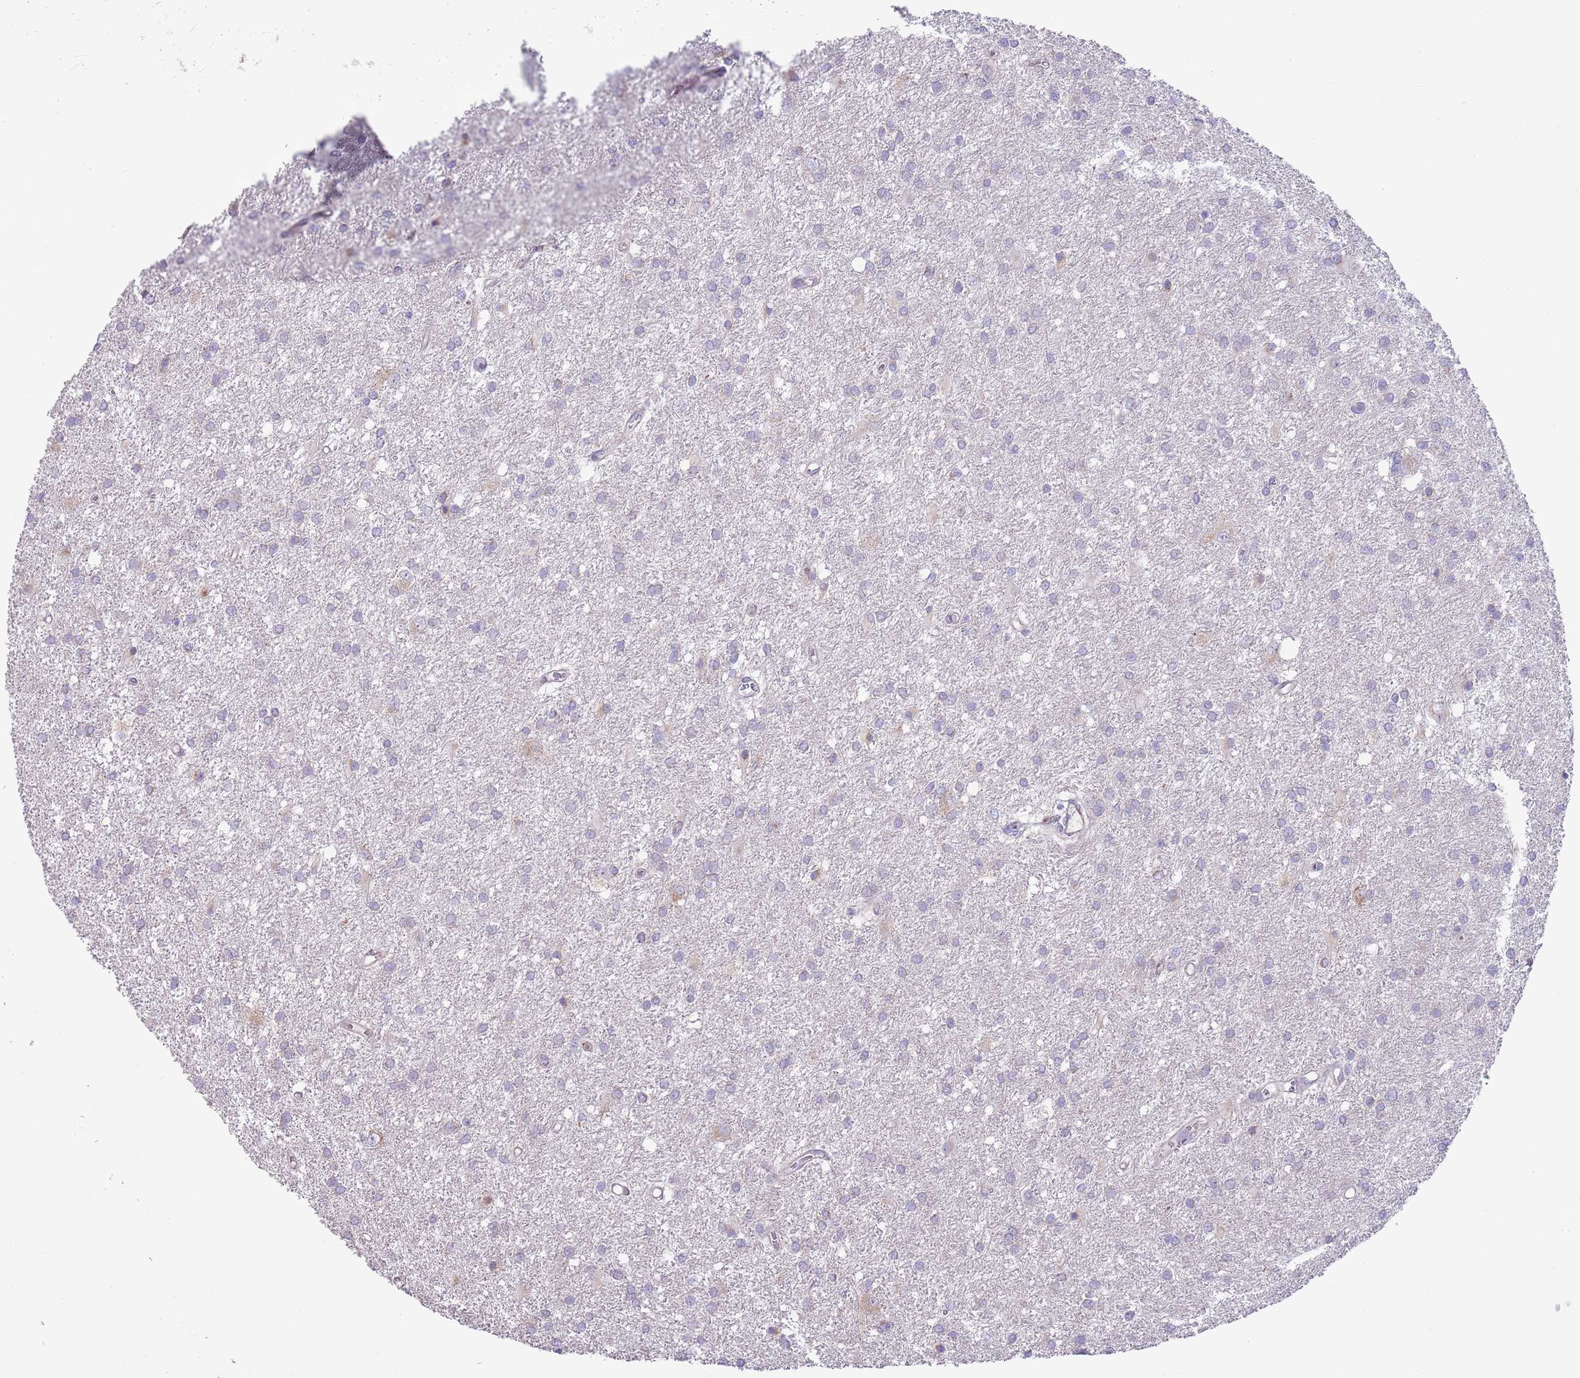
{"staining": {"intensity": "negative", "quantity": "none", "location": "none"}, "tissue": "glioma", "cell_type": "Tumor cells", "image_type": "cancer", "snomed": [{"axis": "morphology", "description": "Glioma, malignant, High grade"}, {"axis": "topography", "description": "Brain"}], "caption": "This is an immunohistochemistry histopathology image of high-grade glioma (malignant). There is no positivity in tumor cells.", "gene": "TOMM5", "patient": {"sex": "female", "age": 50}}